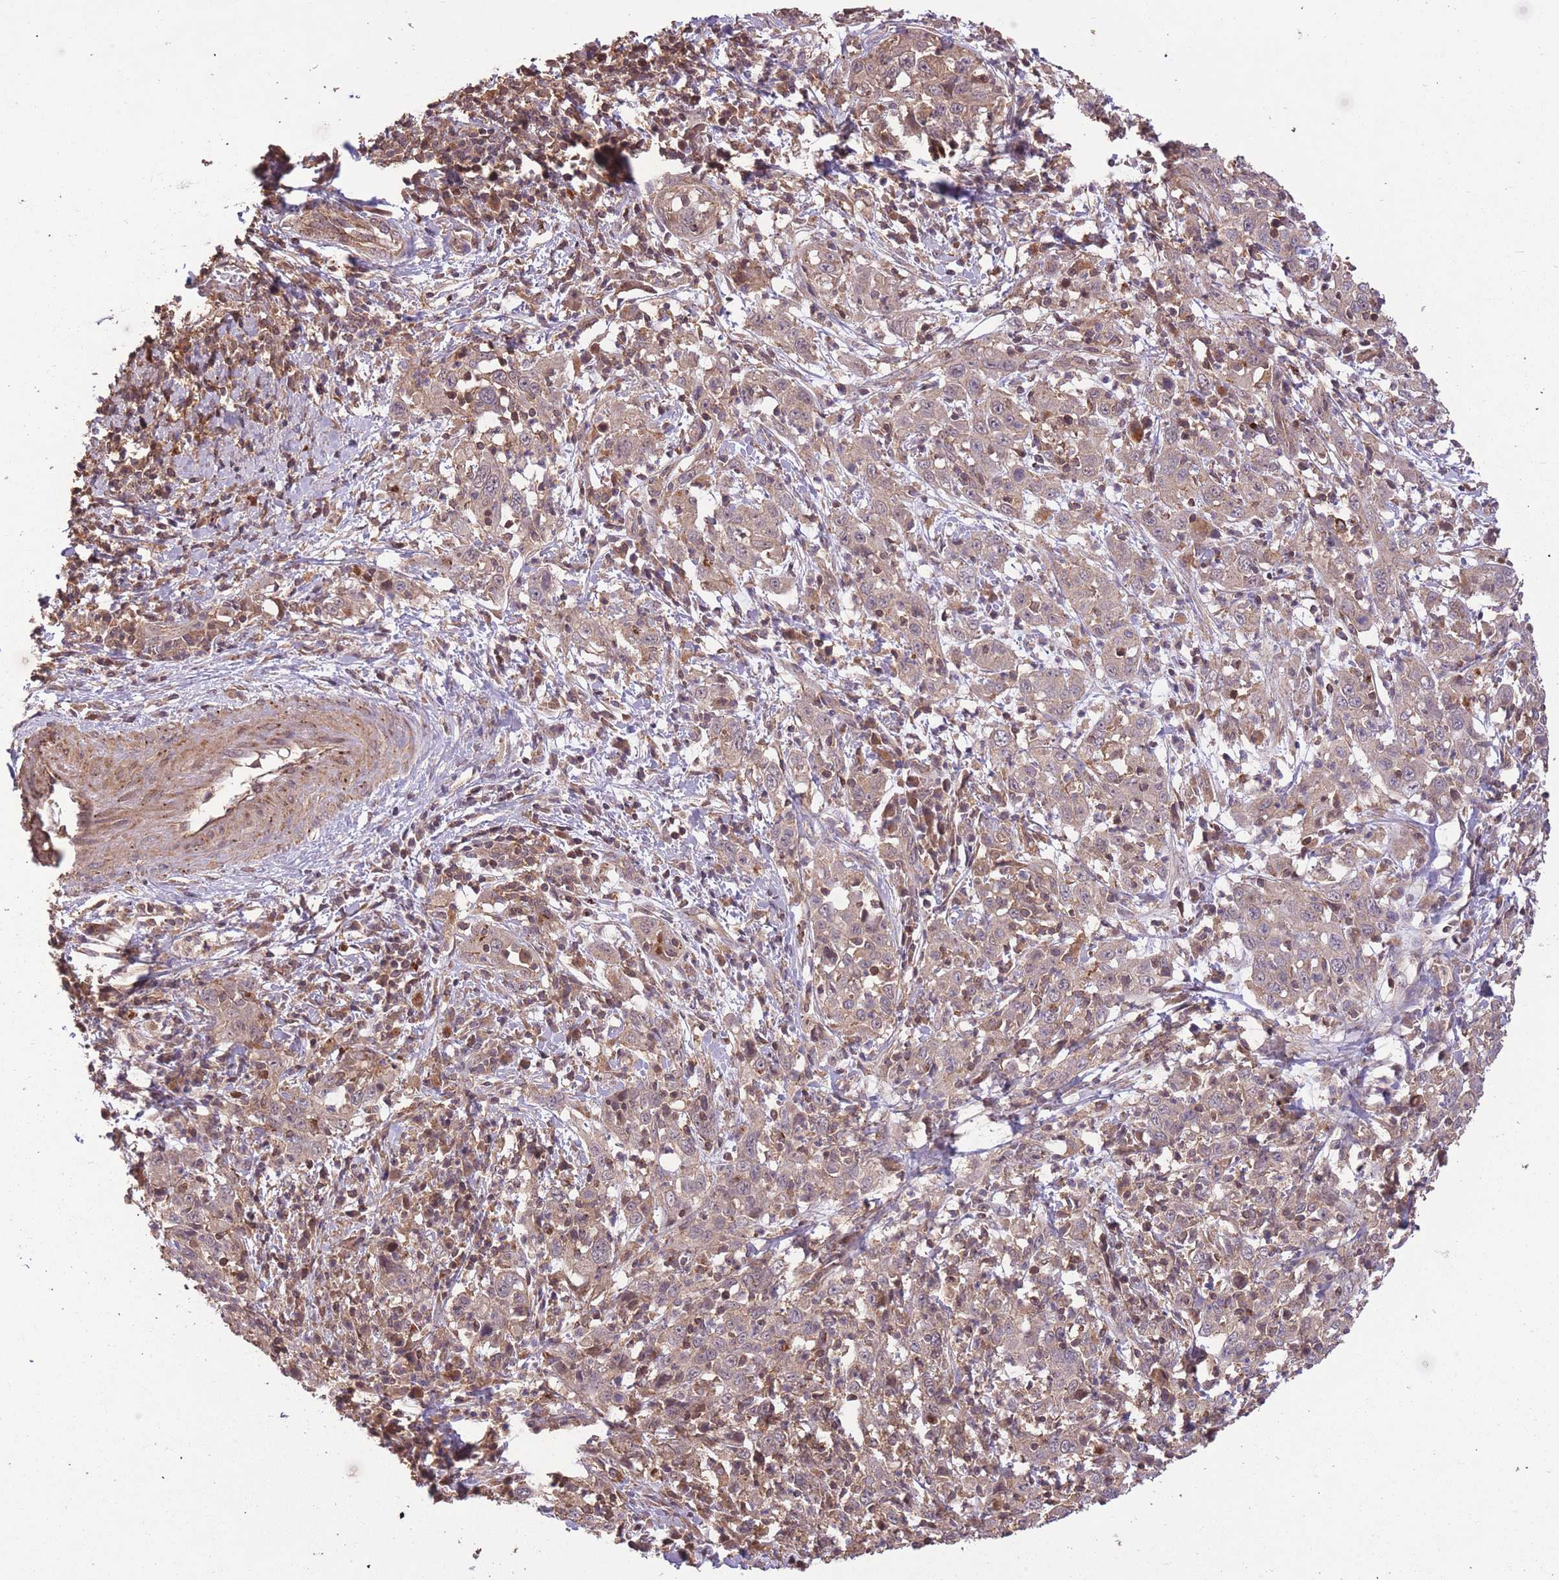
{"staining": {"intensity": "weak", "quantity": ">75%", "location": "cytoplasmic/membranous"}, "tissue": "cervical cancer", "cell_type": "Tumor cells", "image_type": "cancer", "snomed": [{"axis": "morphology", "description": "Squamous cell carcinoma, NOS"}, {"axis": "topography", "description": "Cervix"}], "caption": "Immunohistochemistry staining of cervical cancer (squamous cell carcinoma), which displays low levels of weak cytoplasmic/membranous positivity in about >75% of tumor cells indicating weak cytoplasmic/membranous protein staining. The staining was performed using DAB (brown) for protein detection and nuclei were counterstained in hematoxylin (blue).", "gene": "POLR3F", "patient": {"sex": "female", "age": 46}}